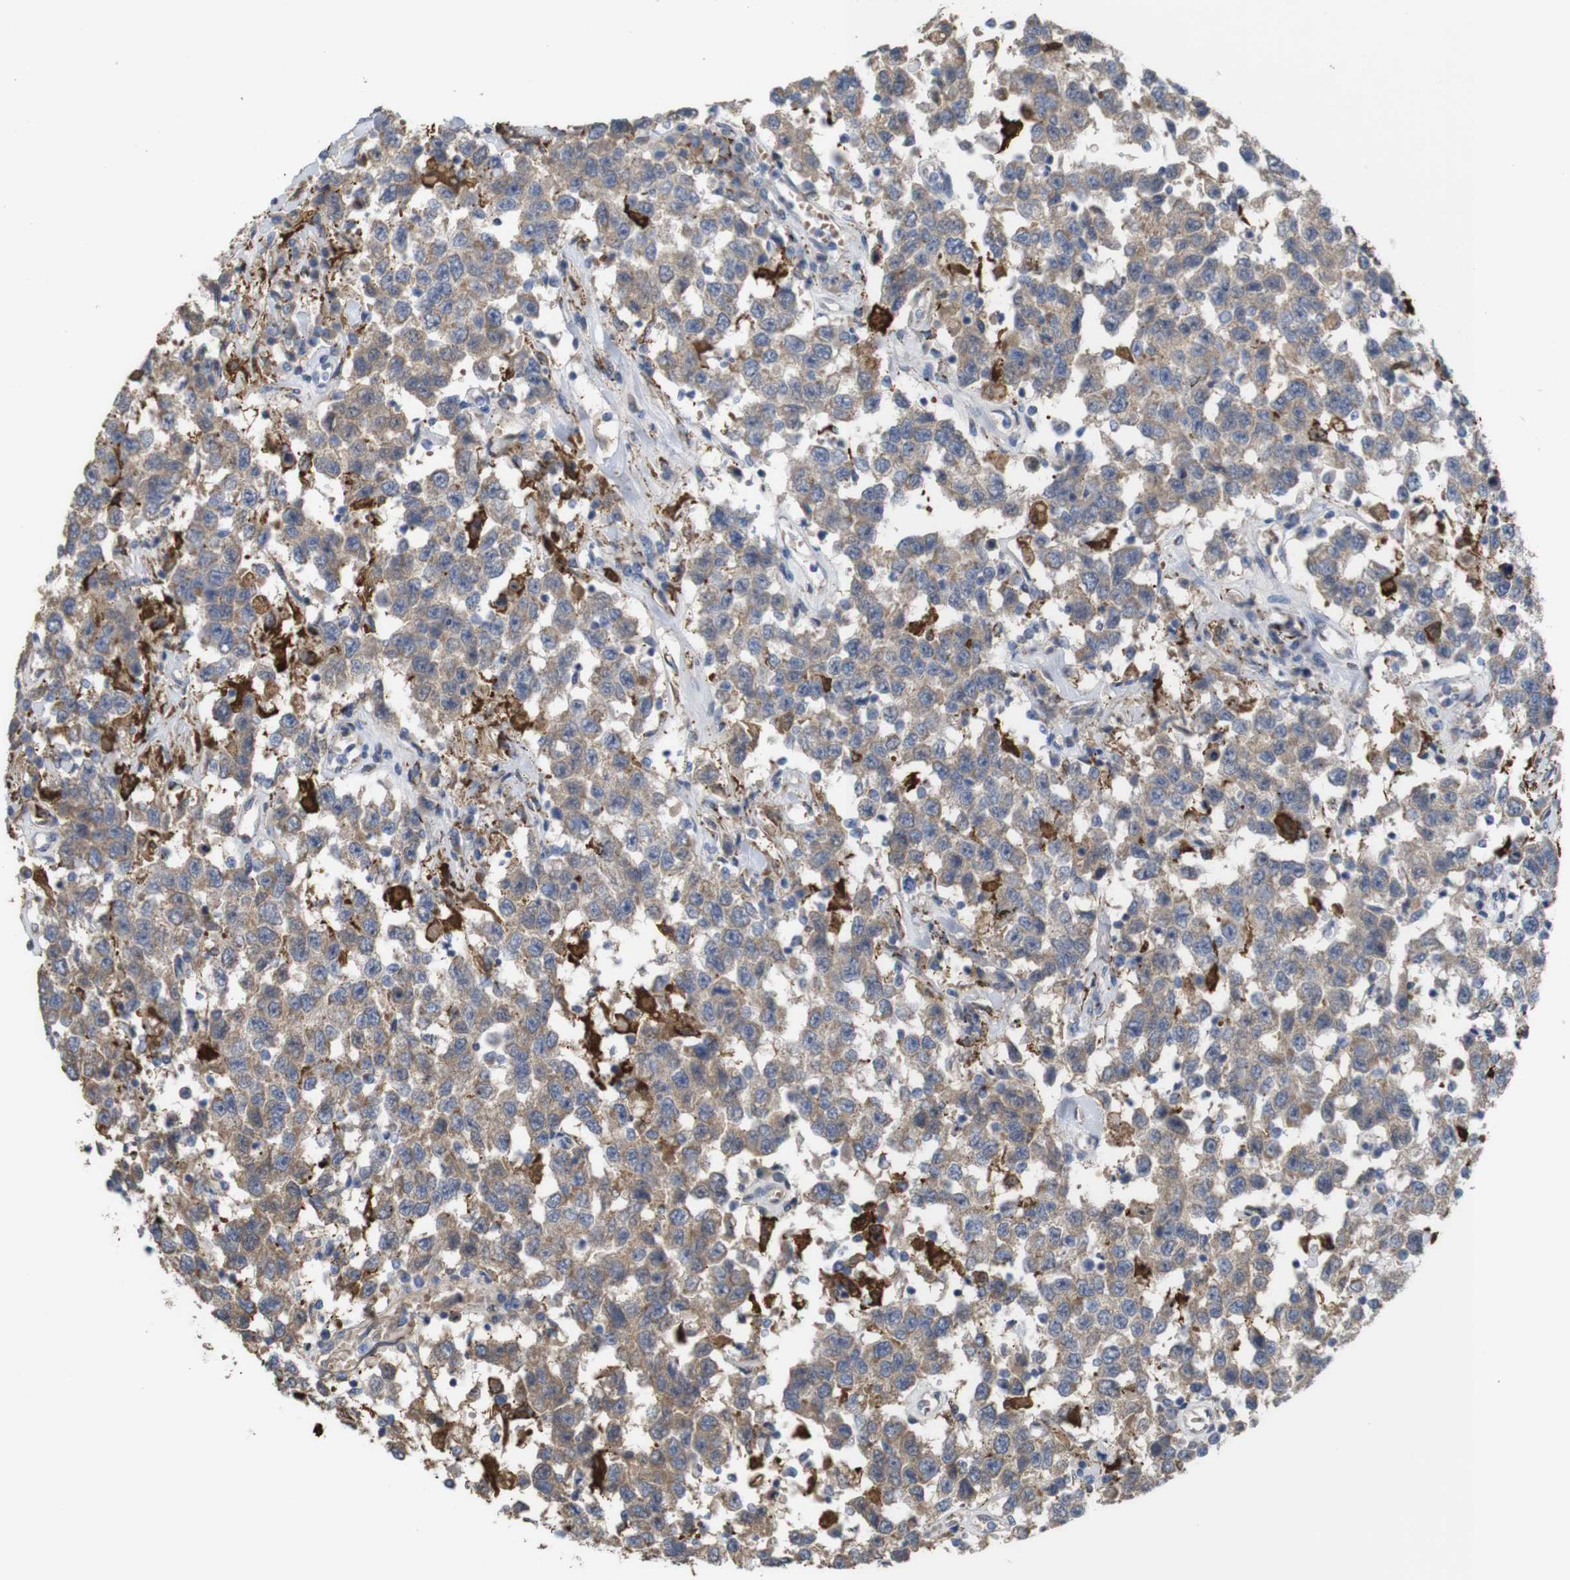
{"staining": {"intensity": "weak", "quantity": ">75%", "location": "cytoplasmic/membranous"}, "tissue": "testis cancer", "cell_type": "Tumor cells", "image_type": "cancer", "snomed": [{"axis": "morphology", "description": "Seminoma, NOS"}, {"axis": "topography", "description": "Testis"}], "caption": "DAB immunohistochemical staining of human testis seminoma displays weak cytoplasmic/membranous protein expression in approximately >75% of tumor cells.", "gene": "PTPRR", "patient": {"sex": "male", "age": 41}}